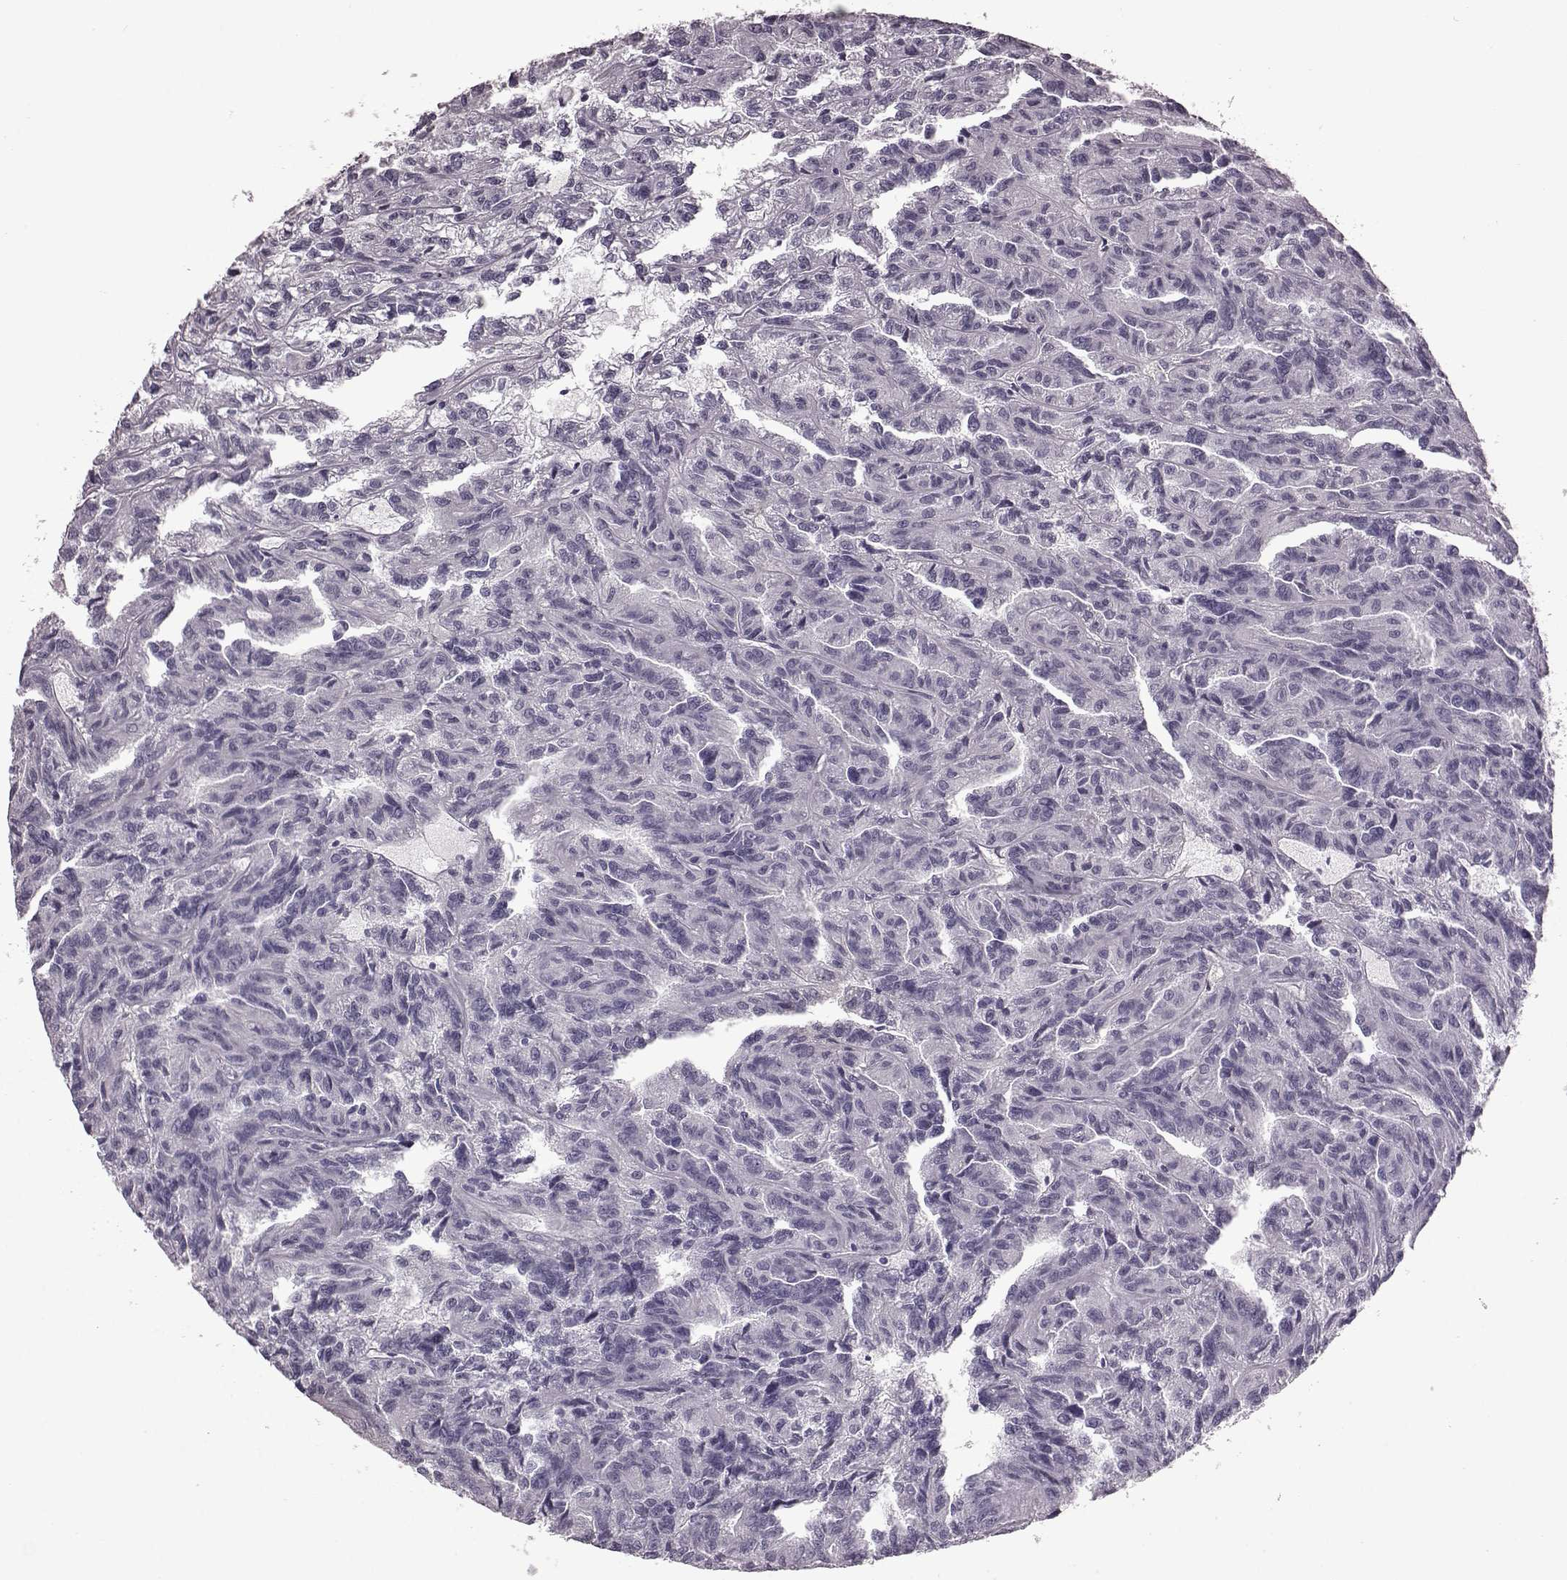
{"staining": {"intensity": "negative", "quantity": "none", "location": "none"}, "tissue": "renal cancer", "cell_type": "Tumor cells", "image_type": "cancer", "snomed": [{"axis": "morphology", "description": "Adenocarcinoma, NOS"}, {"axis": "topography", "description": "Kidney"}], "caption": "An immunohistochemistry image of renal adenocarcinoma is shown. There is no staining in tumor cells of renal adenocarcinoma.", "gene": "AIPL1", "patient": {"sex": "male", "age": 79}}